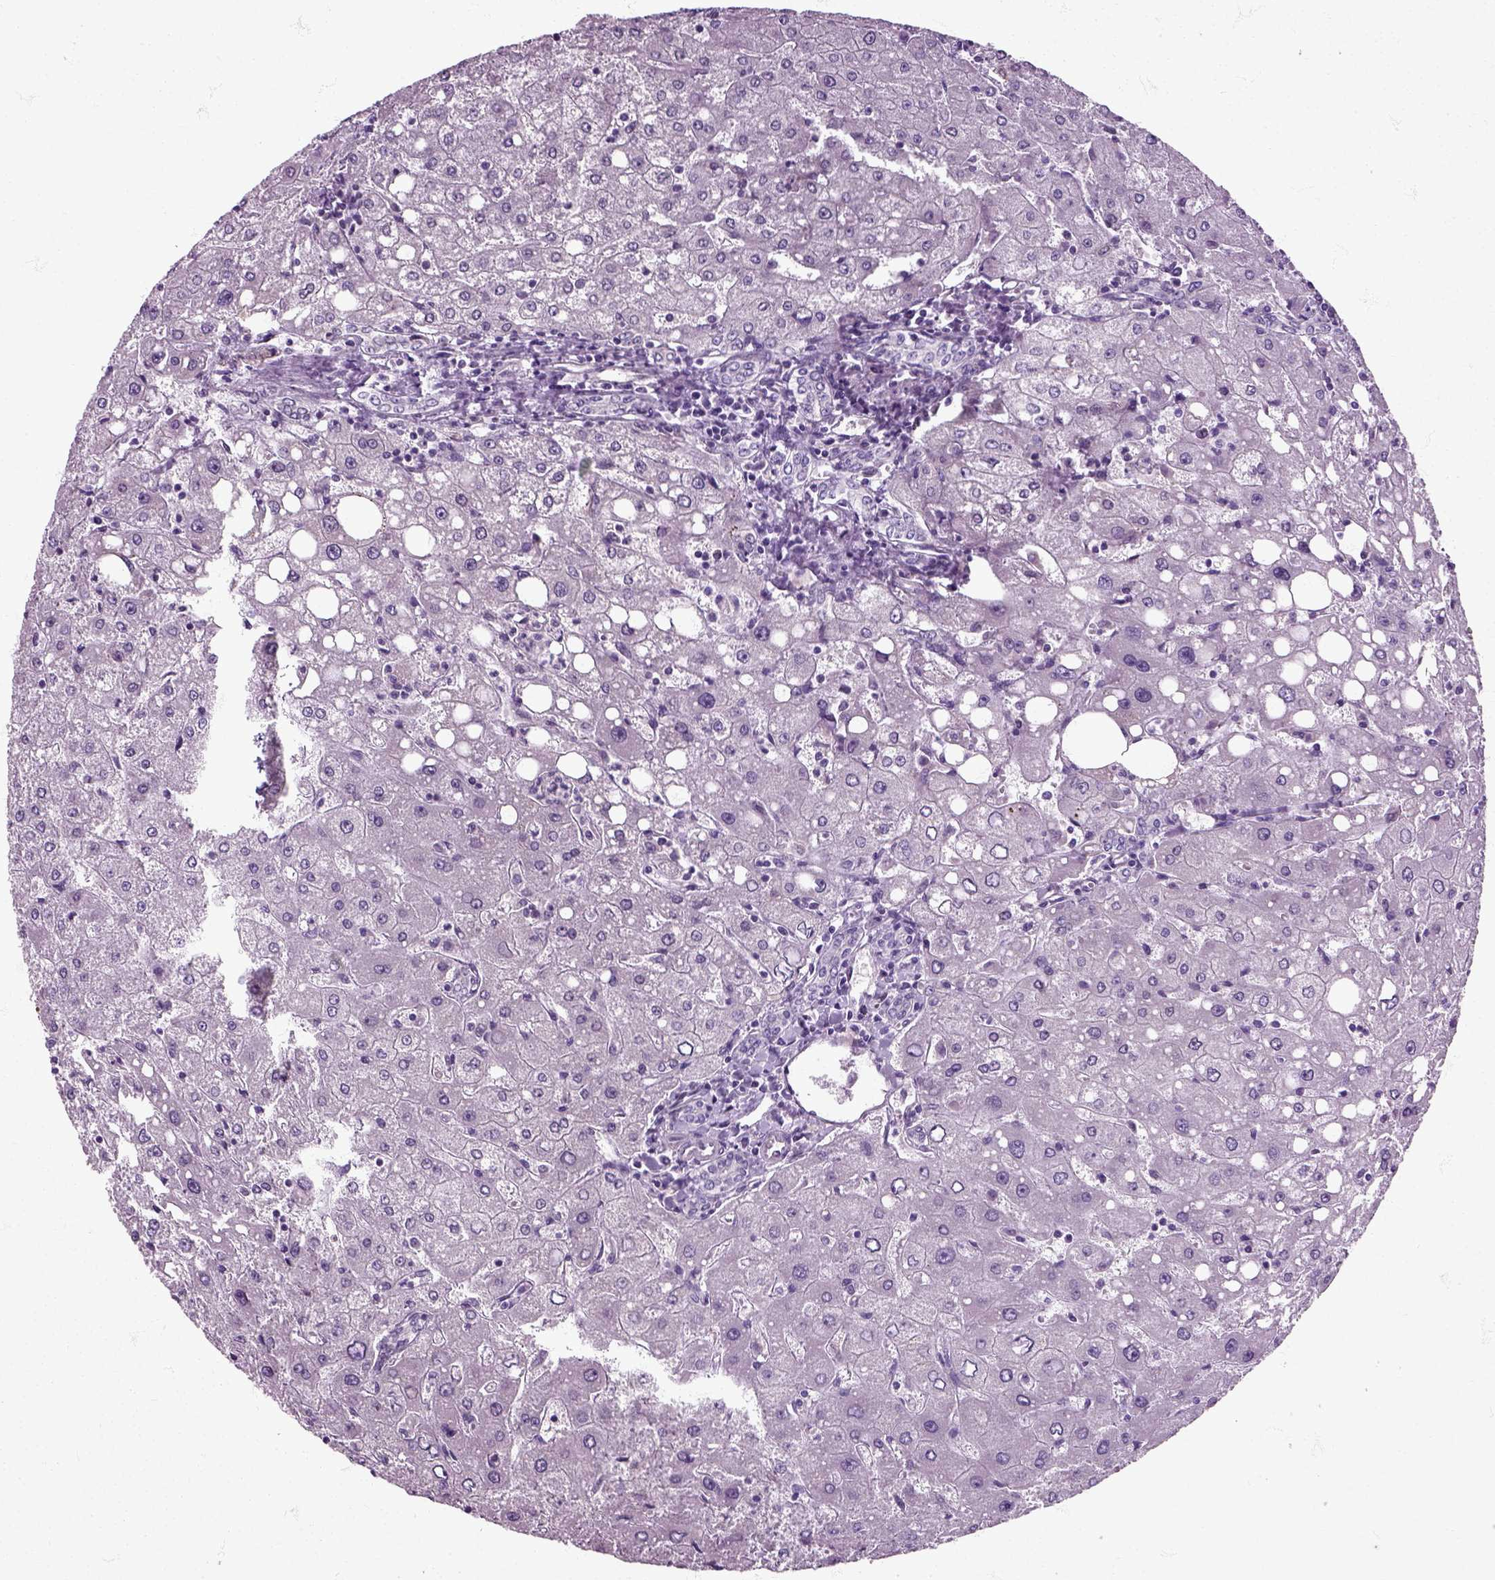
{"staining": {"intensity": "negative", "quantity": "none", "location": "none"}, "tissue": "liver", "cell_type": "Cholangiocytes", "image_type": "normal", "snomed": [{"axis": "morphology", "description": "Normal tissue, NOS"}, {"axis": "topography", "description": "Liver"}], "caption": "Histopathology image shows no protein staining in cholangiocytes of unremarkable liver. (Brightfield microscopy of DAB immunohistochemistry at high magnification).", "gene": "HSPA2", "patient": {"sex": "female", "age": 53}}